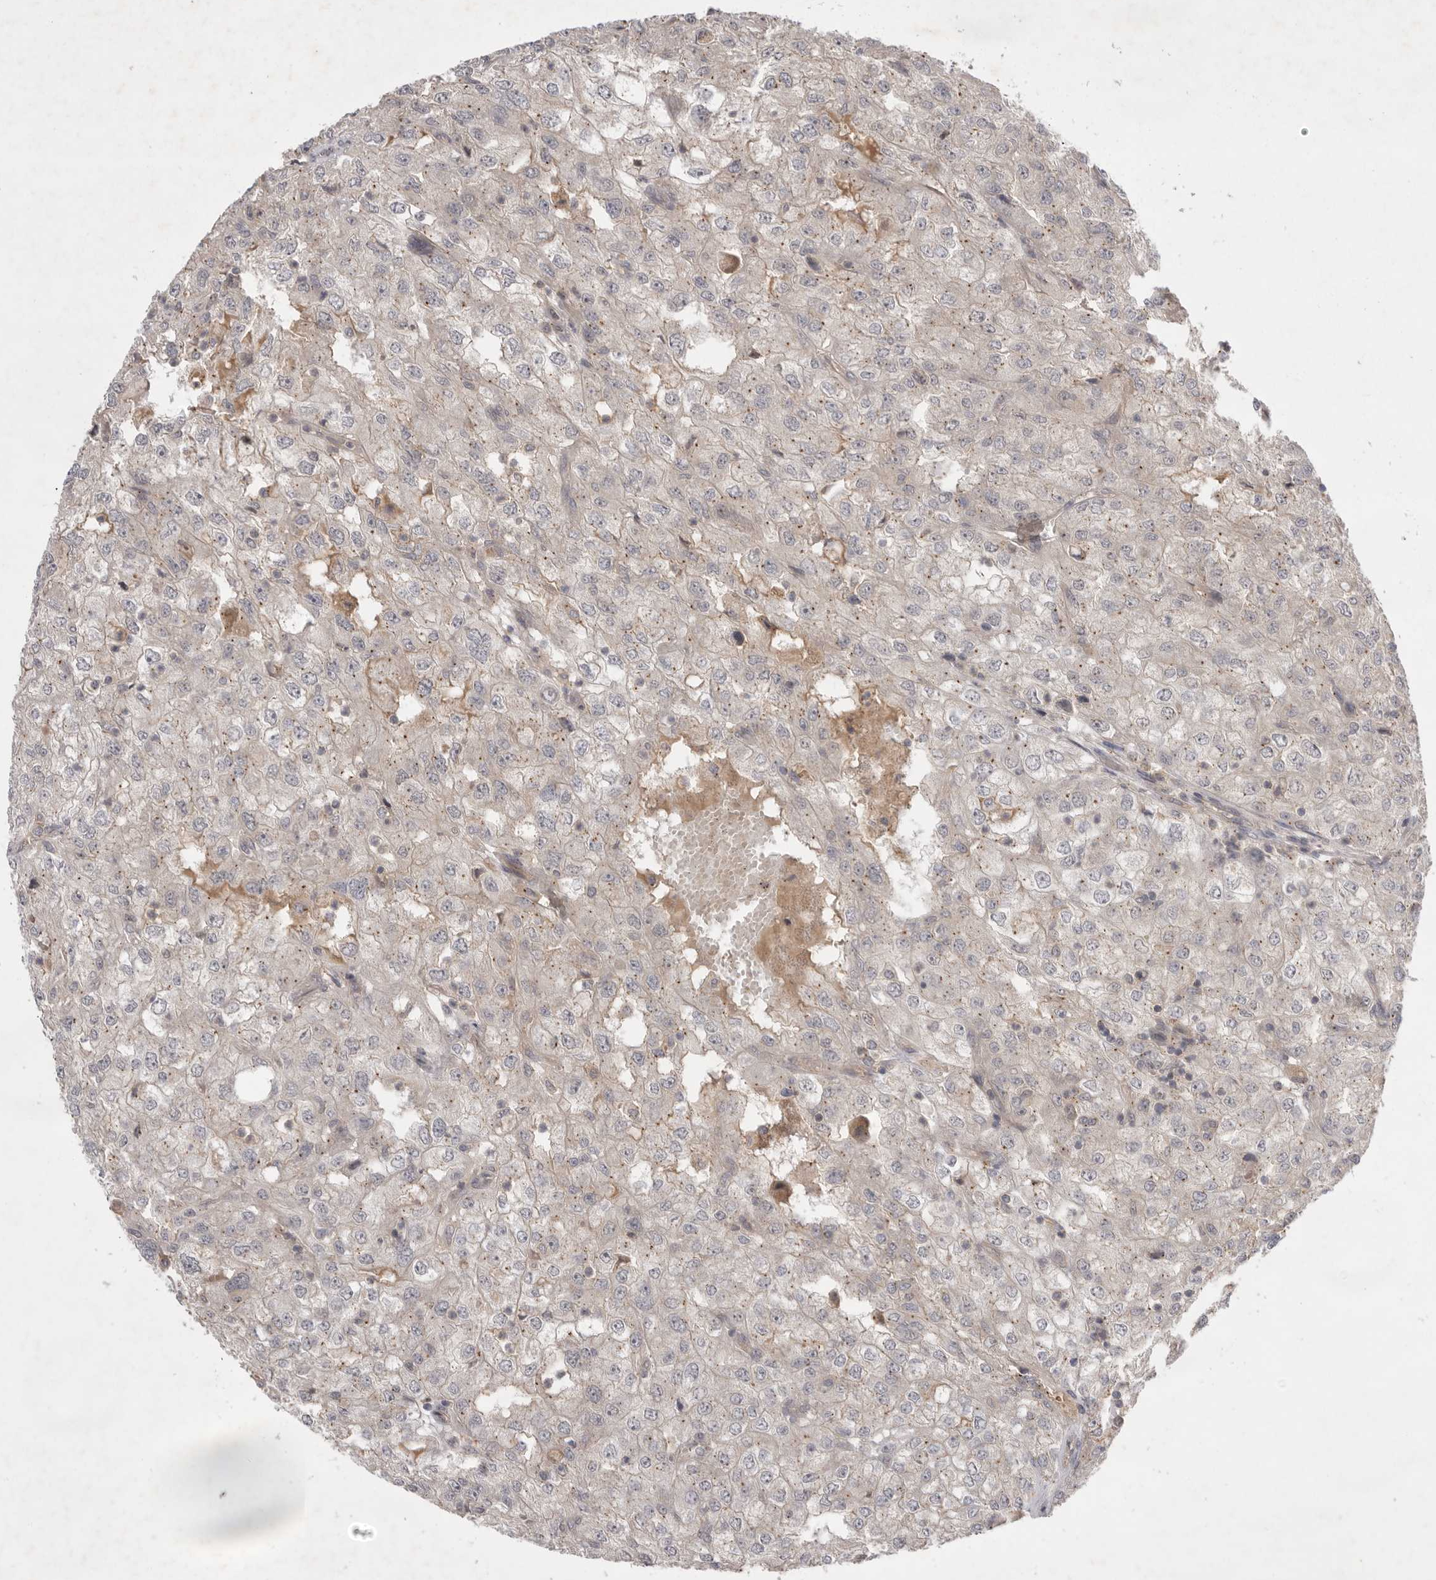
{"staining": {"intensity": "negative", "quantity": "none", "location": "none"}, "tissue": "renal cancer", "cell_type": "Tumor cells", "image_type": "cancer", "snomed": [{"axis": "morphology", "description": "Adenocarcinoma, NOS"}, {"axis": "topography", "description": "Kidney"}], "caption": "This is an immunohistochemistry (IHC) histopathology image of adenocarcinoma (renal). There is no staining in tumor cells.", "gene": "NRCAM", "patient": {"sex": "female", "age": 54}}